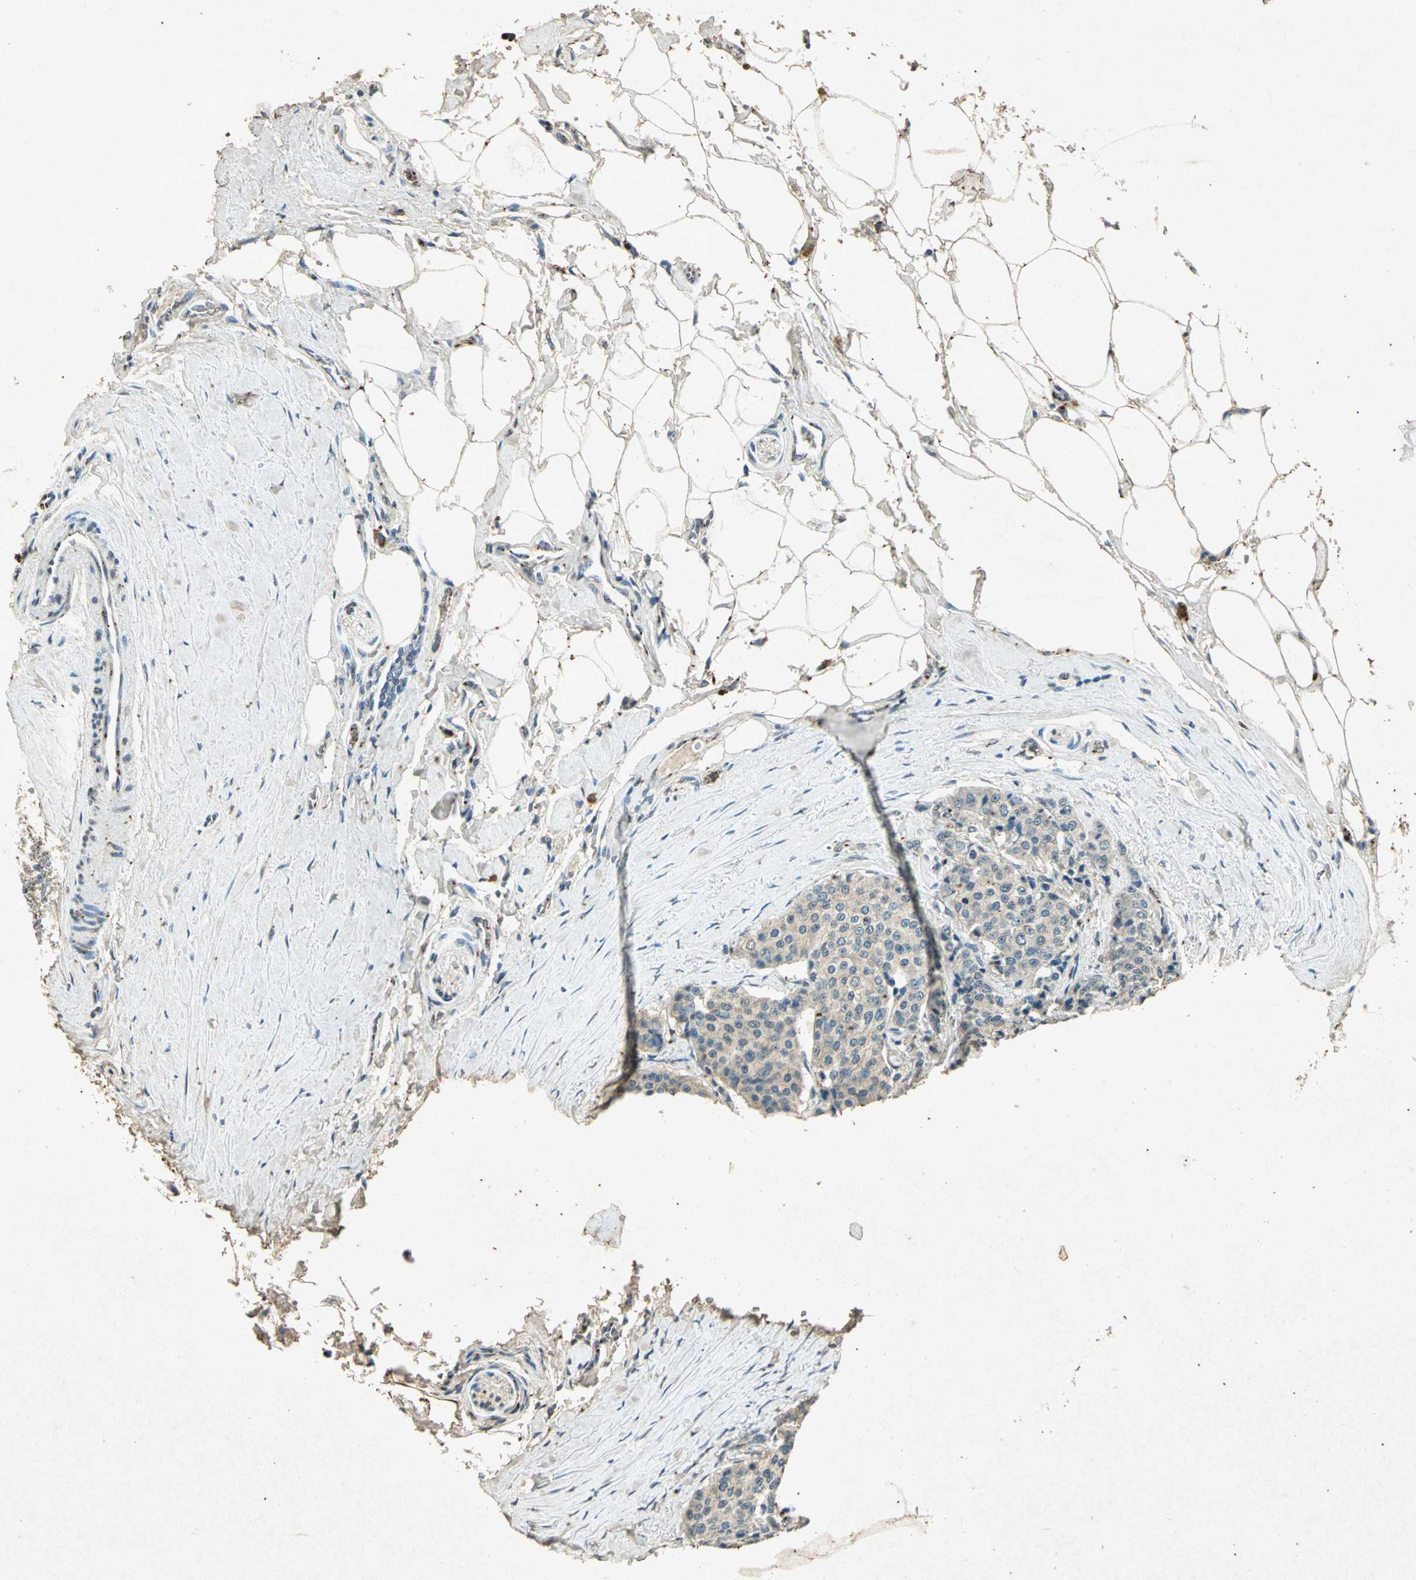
{"staining": {"intensity": "negative", "quantity": "none", "location": "none"}, "tissue": "carcinoid", "cell_type": "Tumor cells", "image_type": "cancer", "snomed": [{"axis": "morphology", "description": "Carcinoid, malignant, NOS"}, {"axis": "topography", "description": "Colon"}], "caption": "There is no significant expression in tumor cells of carcinoid.", "gene": "PSEN1", "patient": {"sex": "female", "age": 61}}